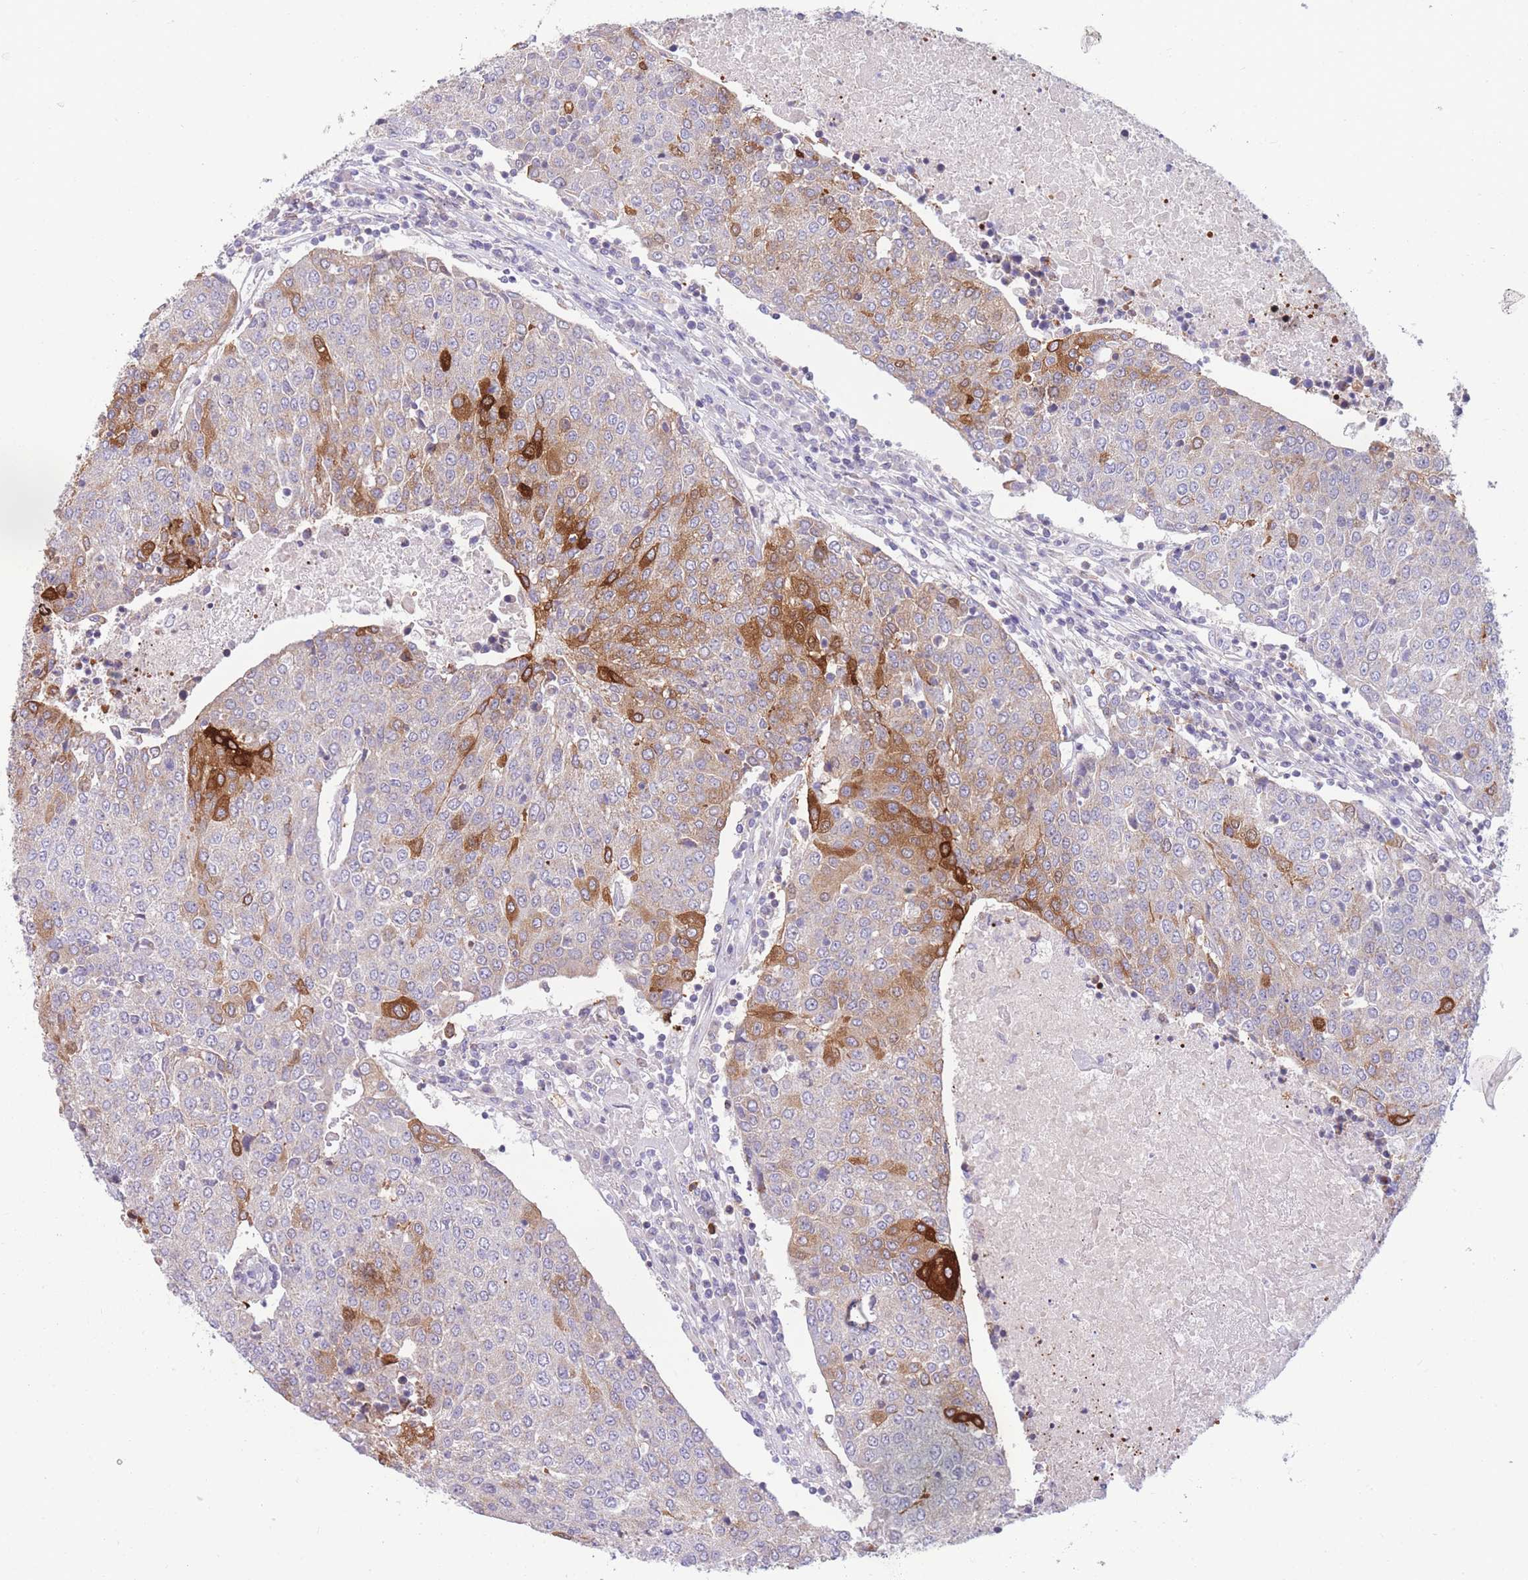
{"staining": {"intensity": "strong", "quantity": "<25%", "location": "cytoplasmic/membranous"}, "tissue": "urothelial cancer", "cell_type": "Tumor cells", "image_type": "cancer", "snomed": [{"axis": "morphology", "description": "Urothelial carcinoma, High grade"}, {"axis": "topography", "description": "Urinary bladder"}], "caption": "Tumor cells exhibit medium levels of strong cytoplasmic/membranous staining in about <25% of cells in human urothelial cancer.", "gene": "PDE4A", "patient": {"sex": "female", "age": 85}}